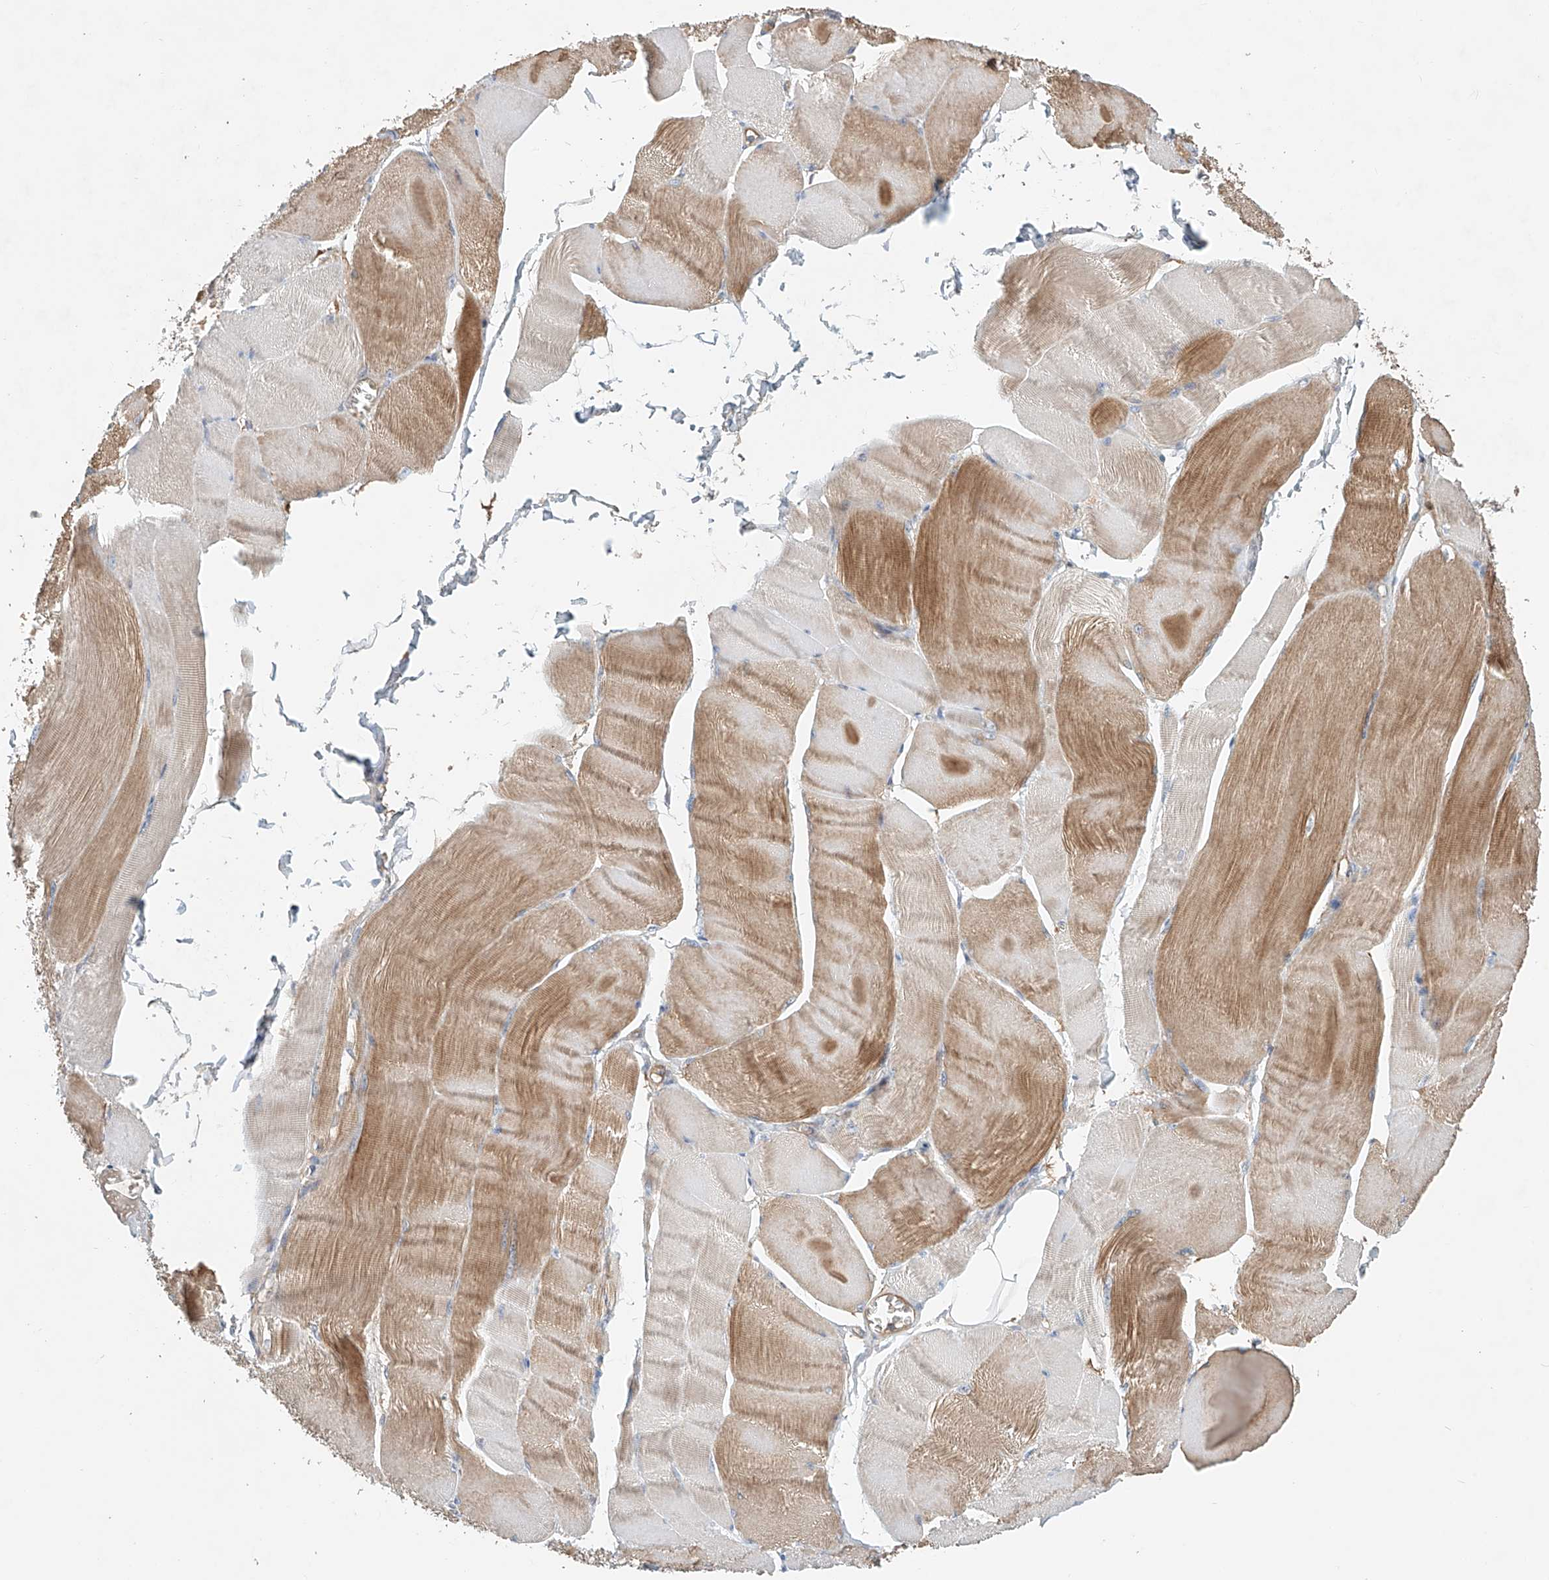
{"staining": {"intensity": "moderate", "quantity": "25%-75%", "location": "cytoplasmic/membranous"}, "tissue": "skeletal muscle", "cell_type": "Myocytes", "image_type": "normal", "snomed": [{"axis": "morphology", "description": "Normal tissue, NOS"}, {"axis": "morphology", "description": "Basal cell carcinoma"}, {"axis": "topography", "description": "Skeletal muscle"}], "caption": "The histopathology image exhibits immunohistochemical staining of benign skeletal muscle. There is moderate cytoplasmic/membranous staining is seen in approximately 25%-75% of myocytes.", "gene": "FRYL", "patient": {"sex": "female", "age": 64}}